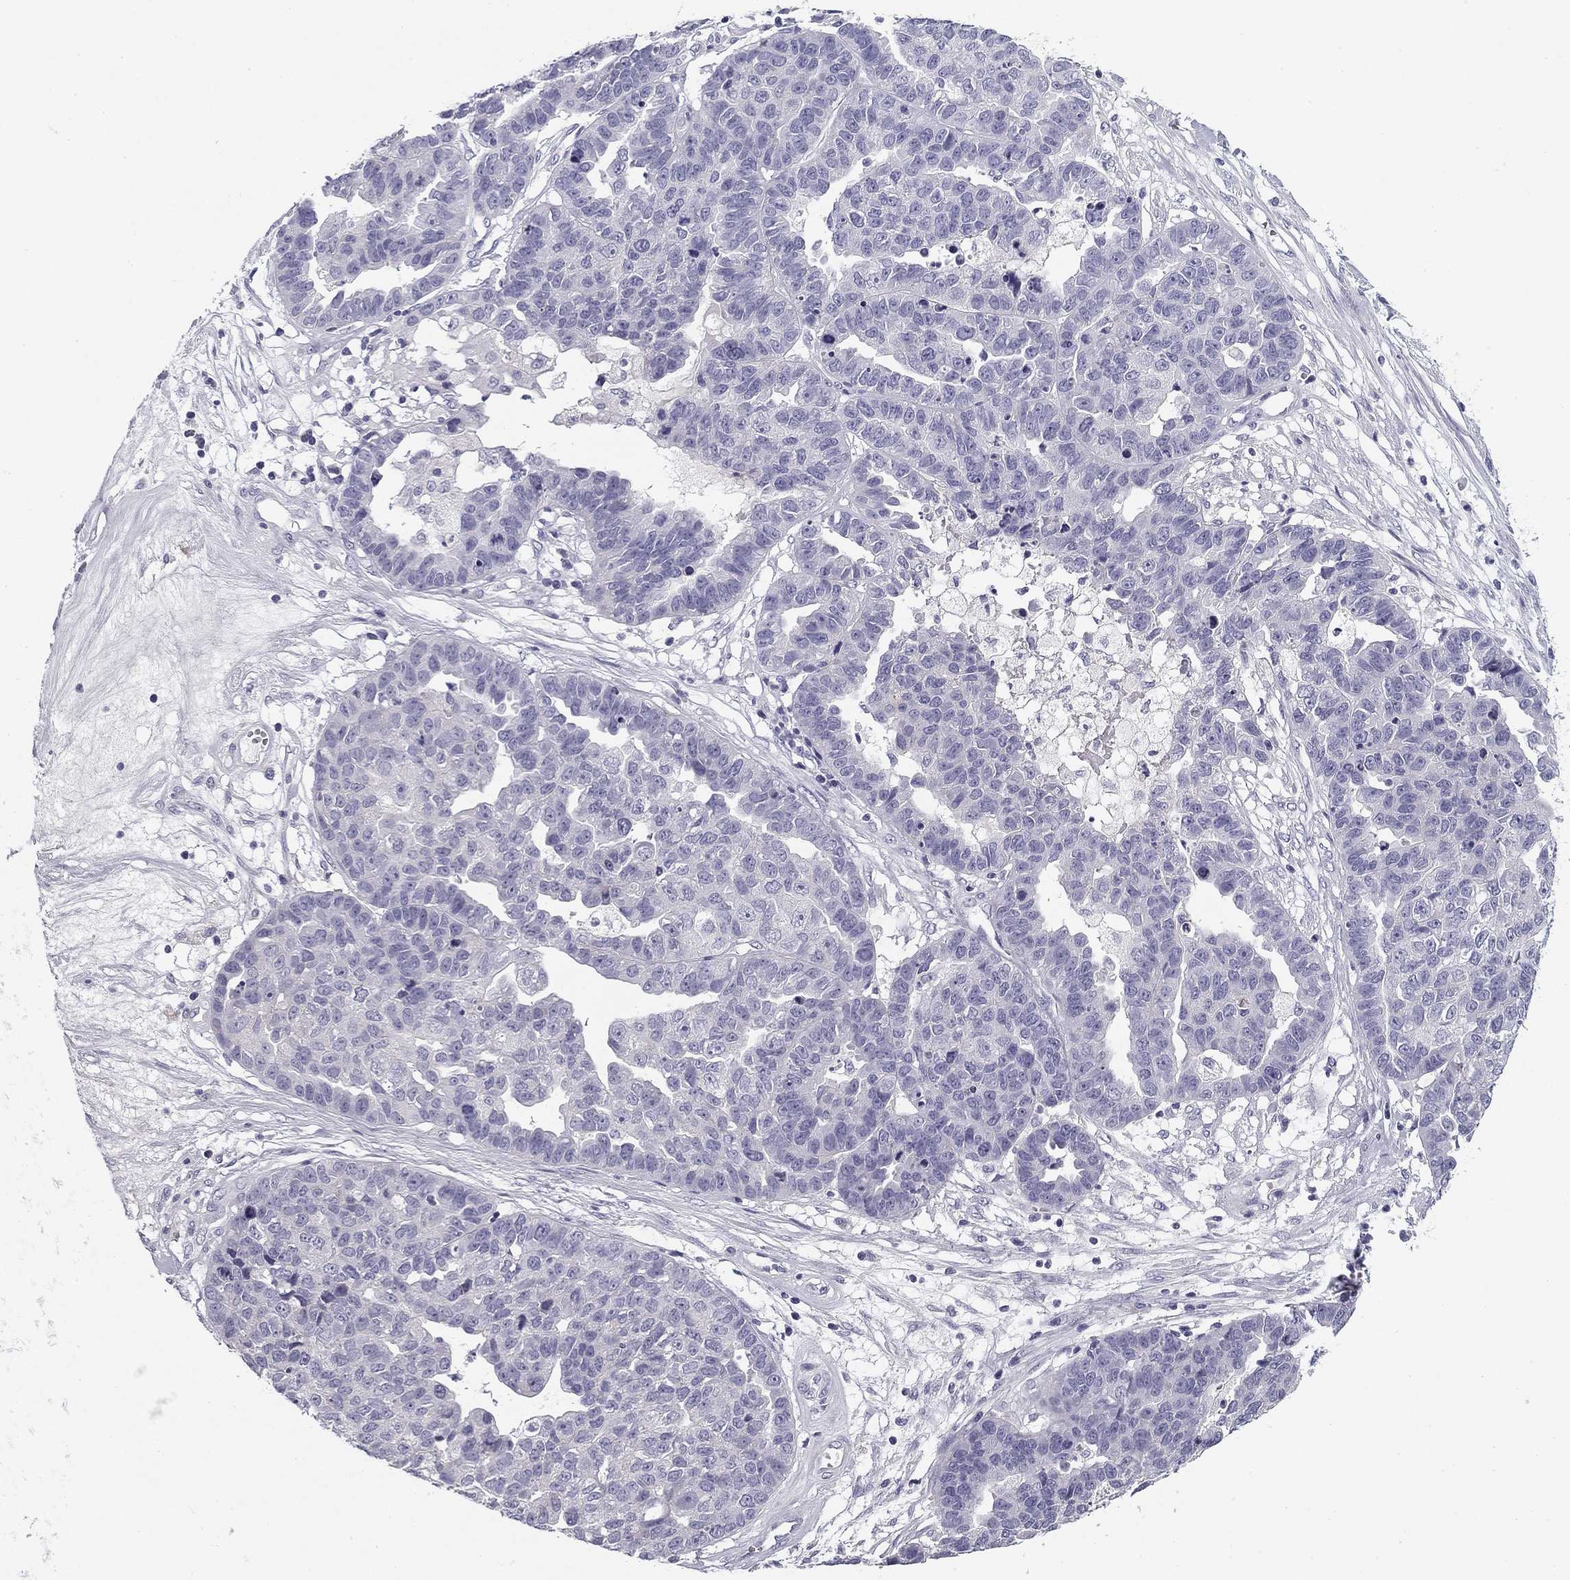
{"staining": {"intensity": "negative", "quantity": "none", "location": "none"}, "tissue": "ovarian cancer", "cell_type": "Tumor cells", "image_type": "cancer", "snomed": [{"axis": "morphology", "description": "Cystadenocarcinoma, serous, NOS"}, {"axis": "topography", "description": "Ovary"}], "caption": "Image shows no significant protein expression in tumor cells of ovarian cancer.", "gene": "FLNC", "patient": {"sex": "female", "age": 87}}